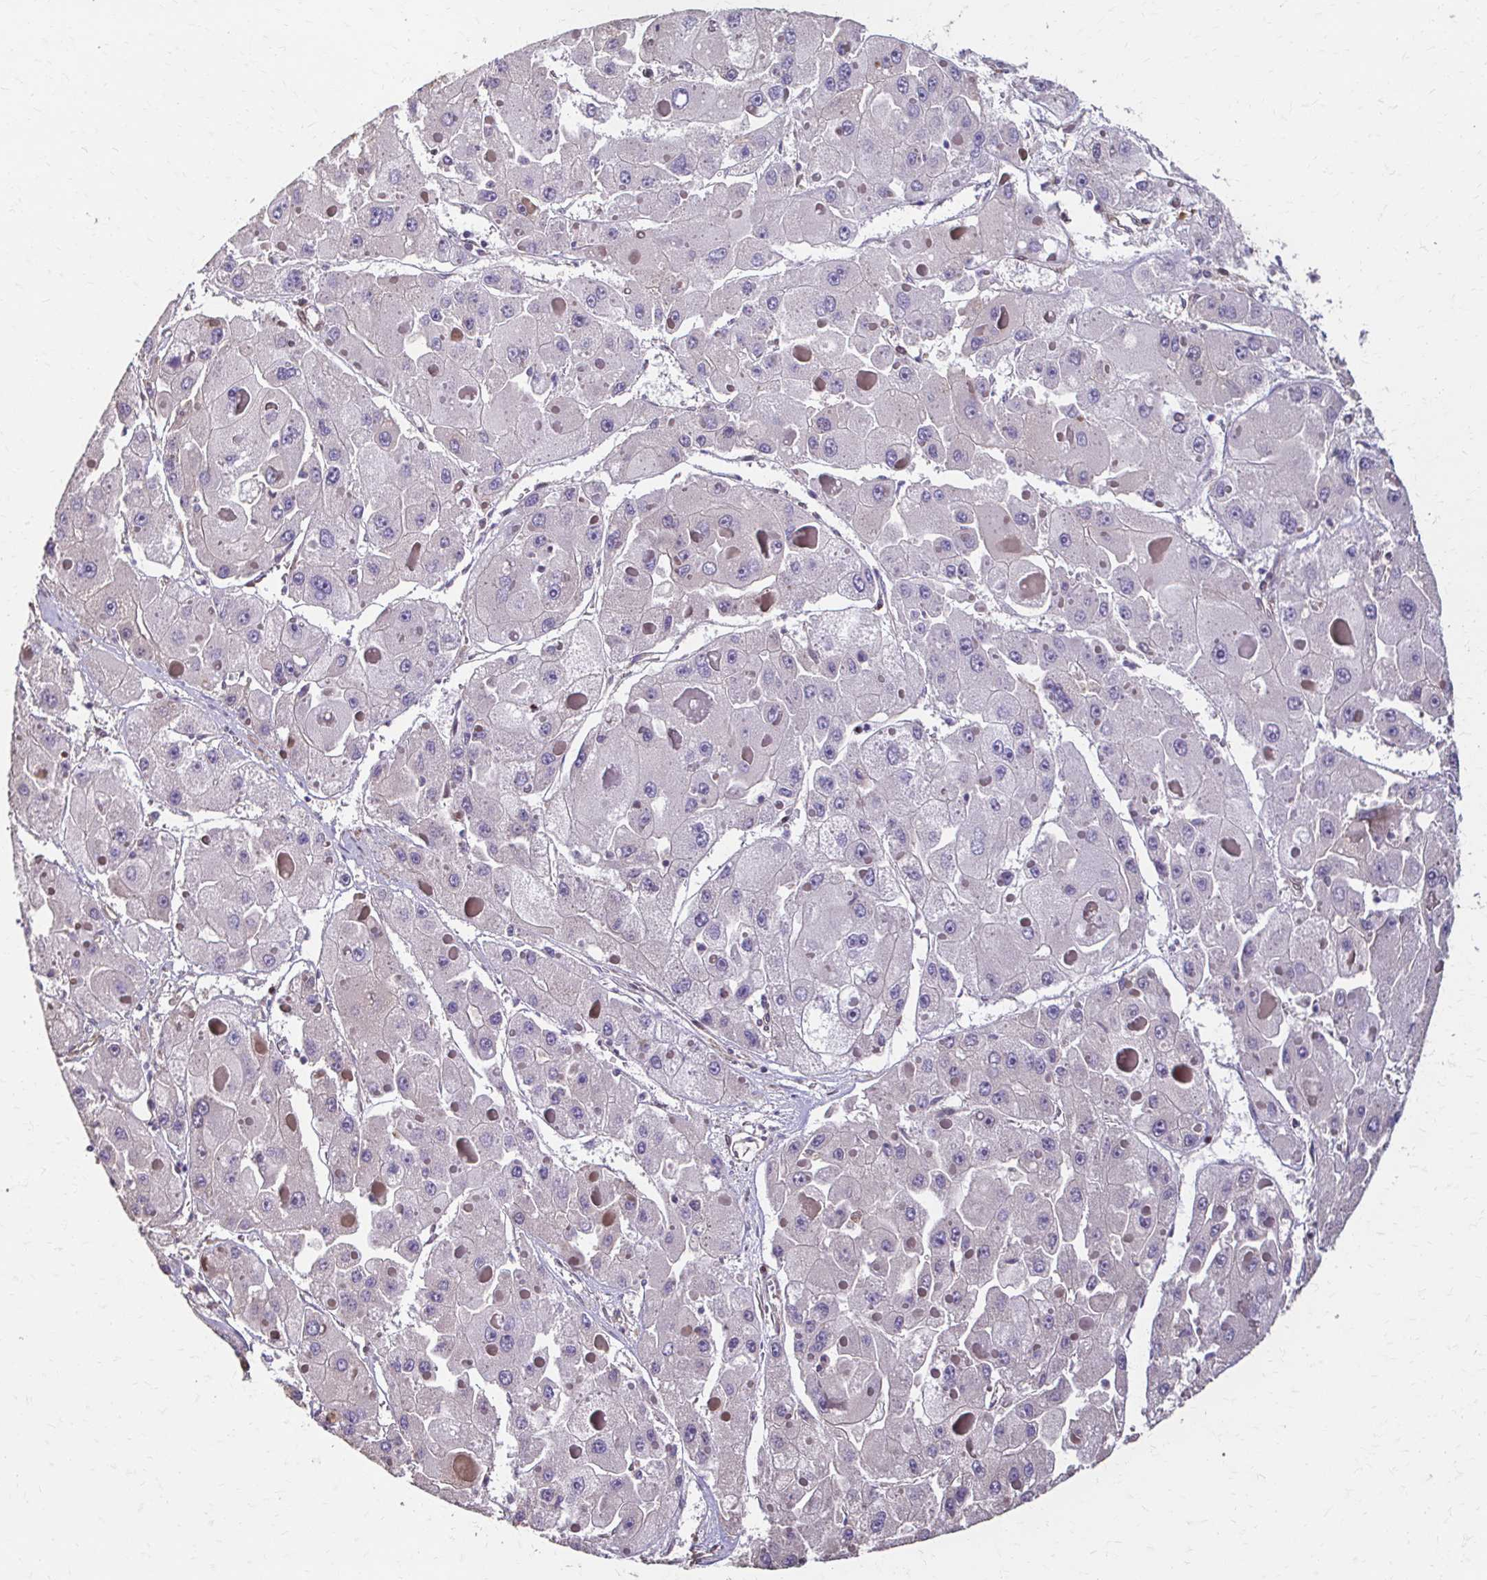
{"staining": {"intensity": "negative", "quantity": "none", "location": "none"}, "tissue": "liver cancer", "cell_type": "Tumor cells", "image_type": "cancer", "snomed": [{"axis": "morphology", "description": "Carcinoma, Hepatocellular, NOS"}, {"axis": "topography", "description": "Liver"}], "caption": "High magnification brightfield microscopy of liver hepatocellular carcinoma stained with DAB (3,3'-diaminobenzidine) (brown) and counterstained with hematoxylin (blue): tumor cells show no significant expression. Brightfield microscopy of IHC stained with DAB (brown) and hematoxylin (blue), captured at high magnification.", "gene": "IL18BP", "patient": {"sex": "female", "age": 73}}